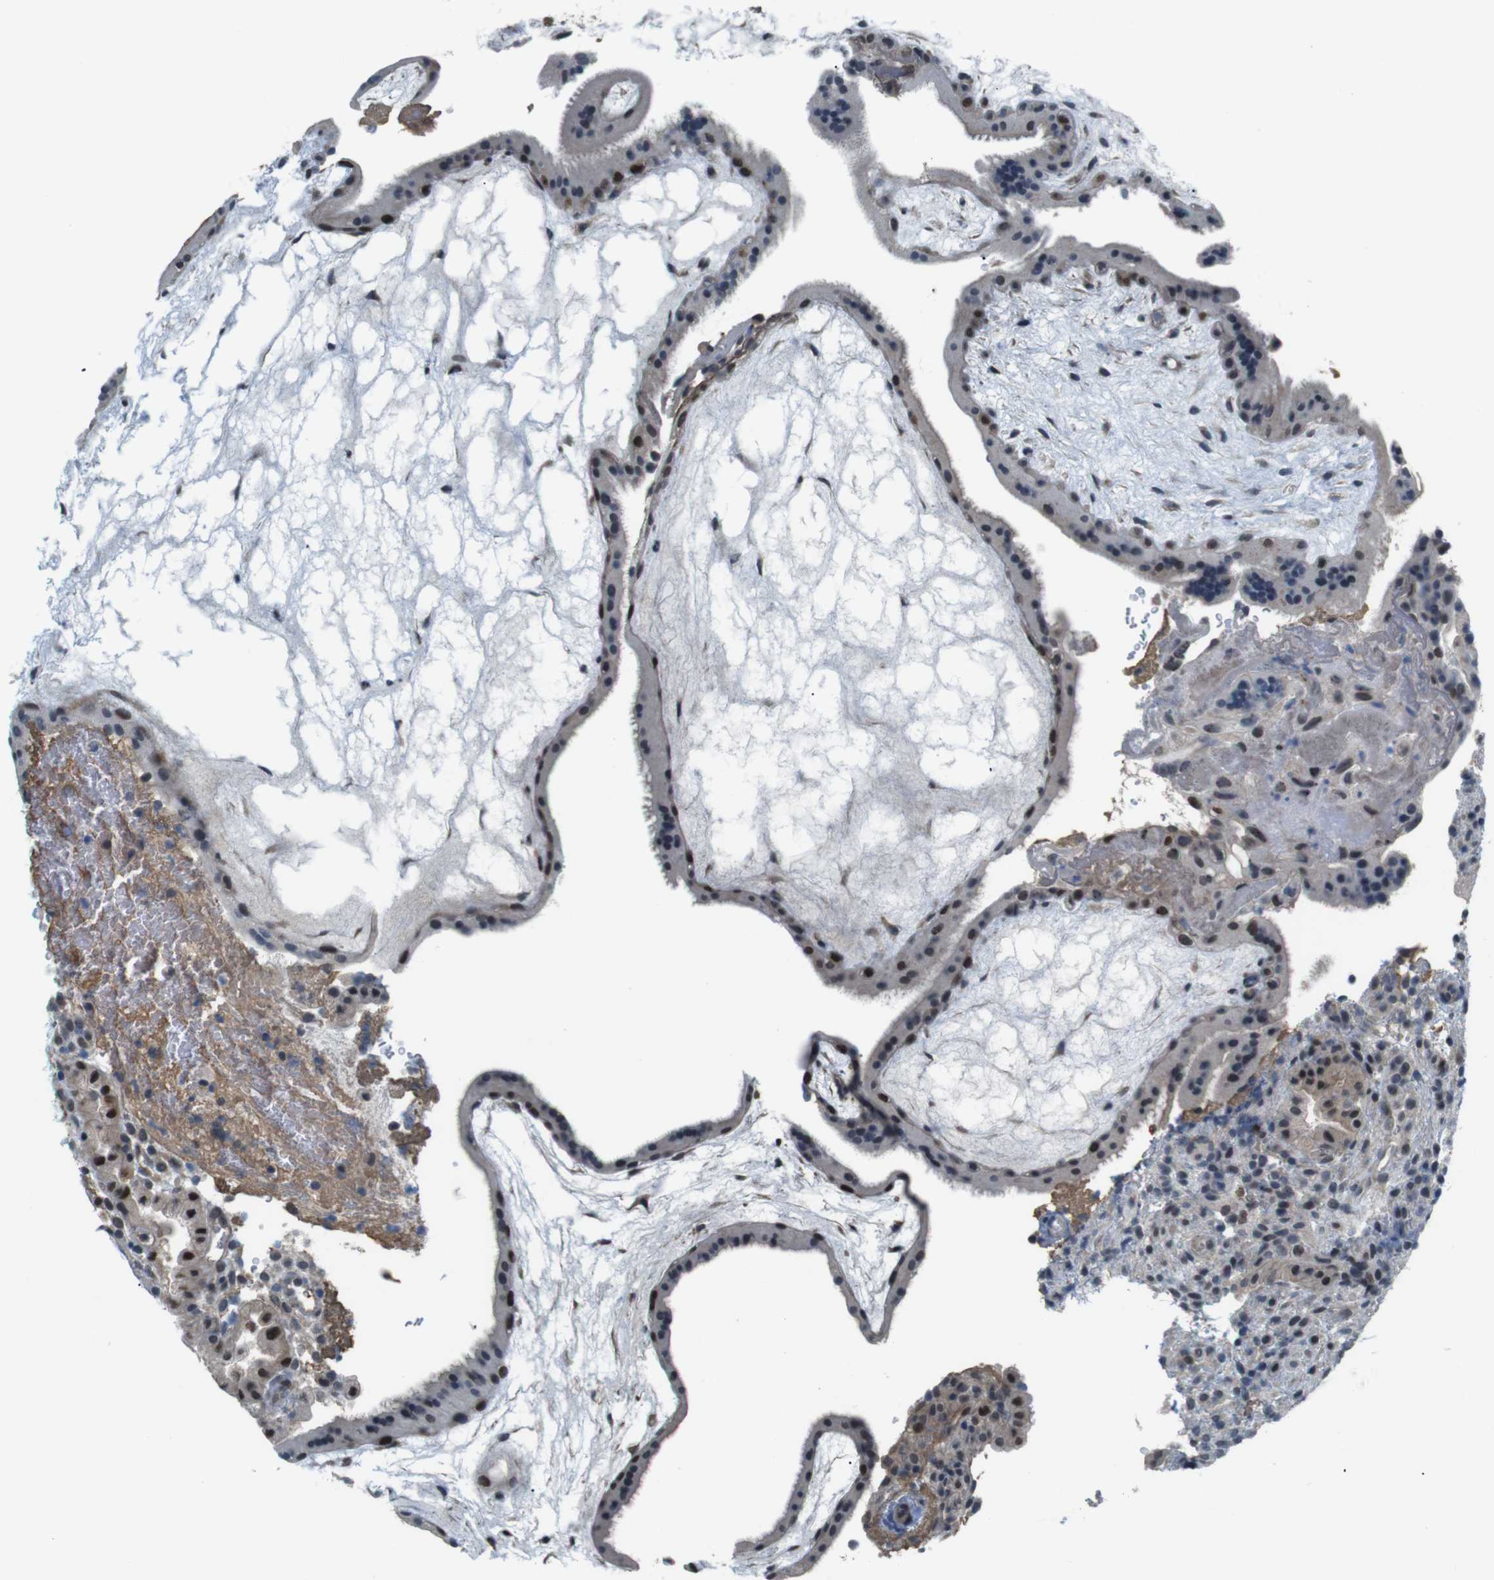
{"staining": {"intensity": "moderate", "quantity": ">75%", "location": "nuclear"}, "tissue": "placenta", "cell_type": "Decidual cells", "image_type": "normal", "snomed": [{"axis": "morphology", "description": "Normal tissue, NOS"}, {"axis": "topography", "description": "Placenta"}], "caption": "Protein expression analysis of normal placenta exhibits moderate nuclear positivity in about >75% of decidual cells. (DAB (3,3'-diaminobenzidine) = brown stain, brightfield microscopy at high magnification).", "gene": "SMCO2", "patient": {"sex": "female", "age": 19}}